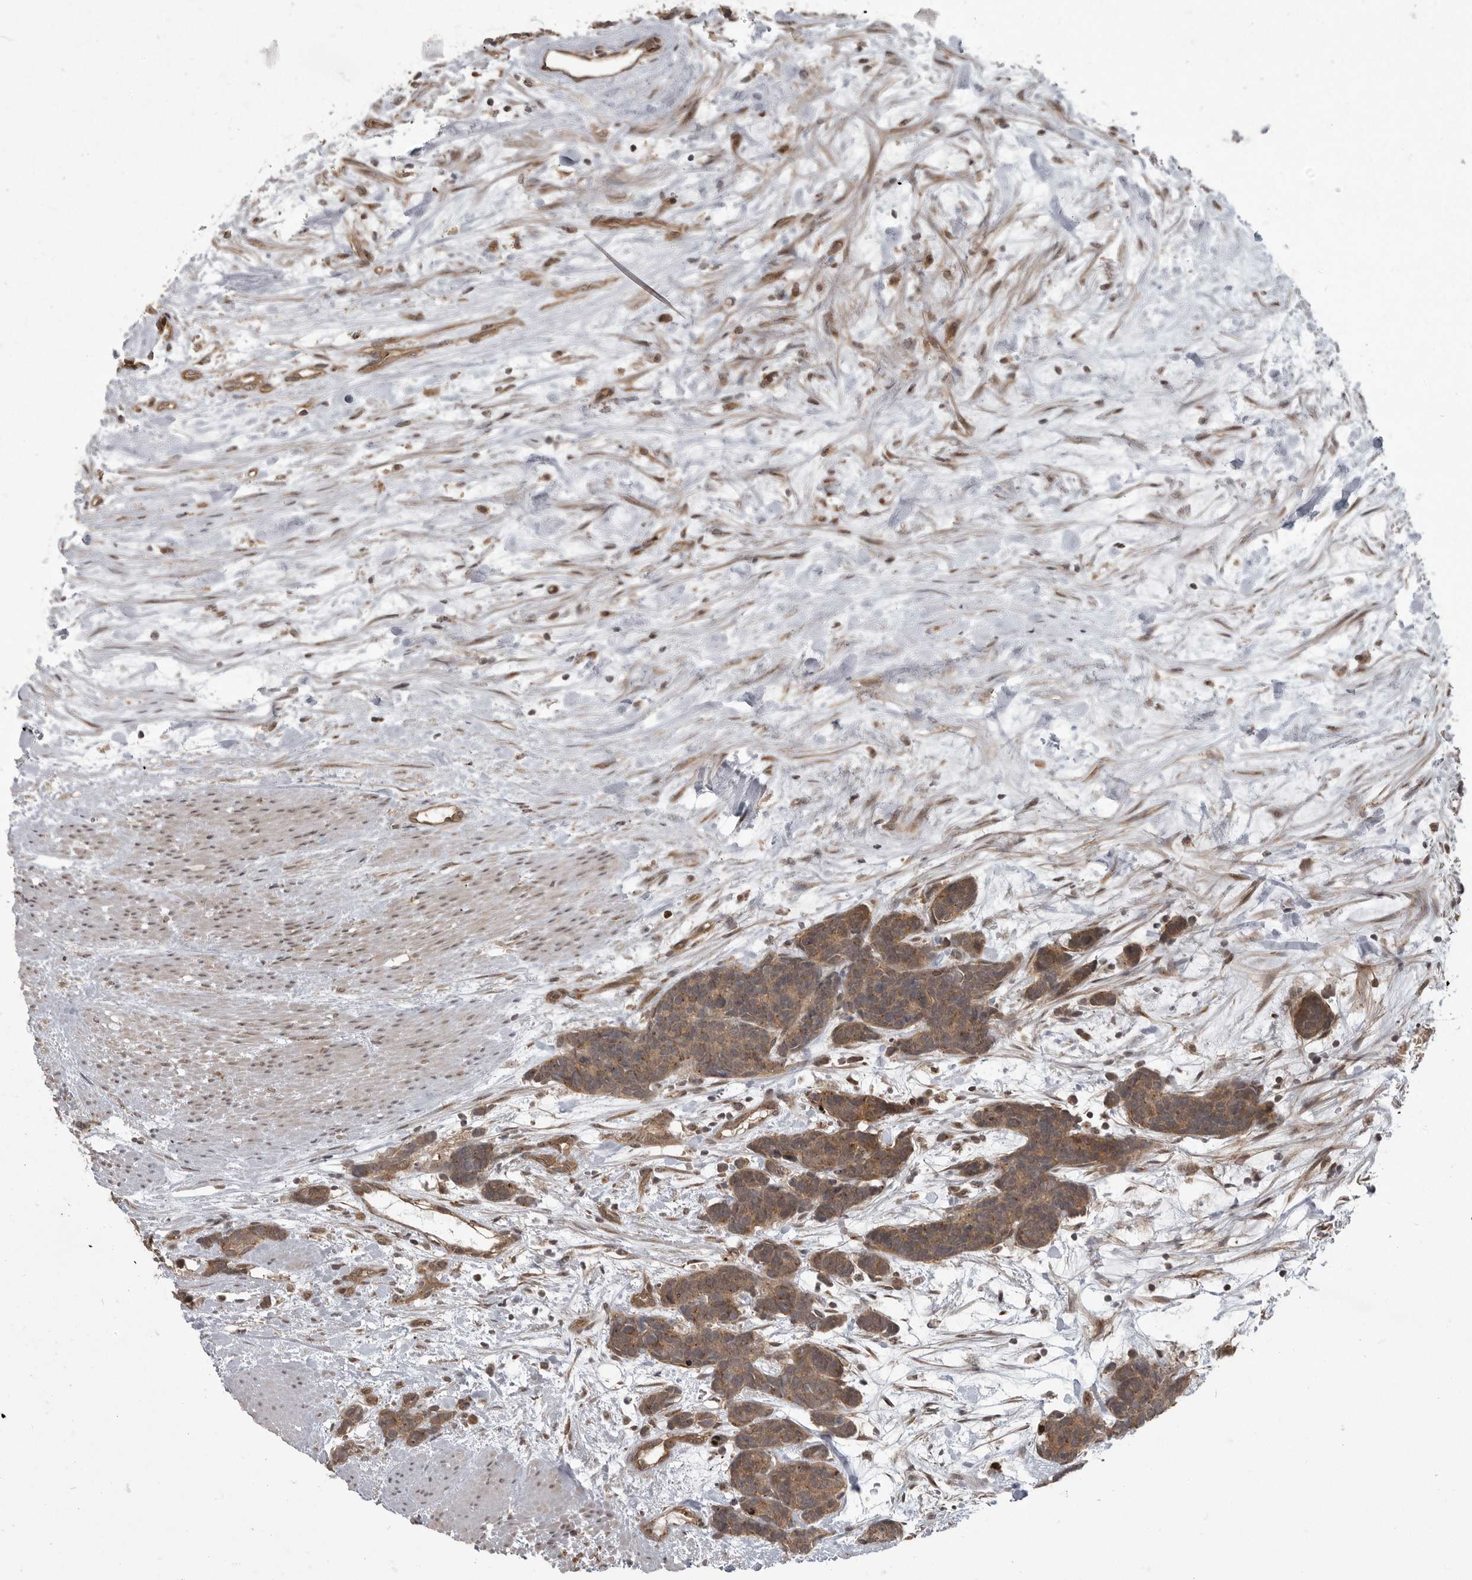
{"staining": {"intensity": "moderate", "quantity": ">75%", "location": "cytoplasmic/membranous"}, "tissue": "carcinoid", "cell_type": "Tumor cells", "image_type": "cancer", "snomed": [{"axis": "morphology", "description": "Carcinoma, NOS"}, {"axis": "morphology", "description": "Carcinoid, malignant, NOS"}, {"axis": "topography", "description": "Urinary bladder"}], "caption": "IHC of human carcinoid (malignant) reveals medium levels of moderate cytoplasmic/membranous staining in approximately >75% of tumor cells. The staining was performed using DAB to visualize the protein expression in brown, while the nuclei were stained in blue with hematoxylin (Magnification: 20x).", "gene": "DNAJC8", "patient": {"sex": "male", "age": 57}}